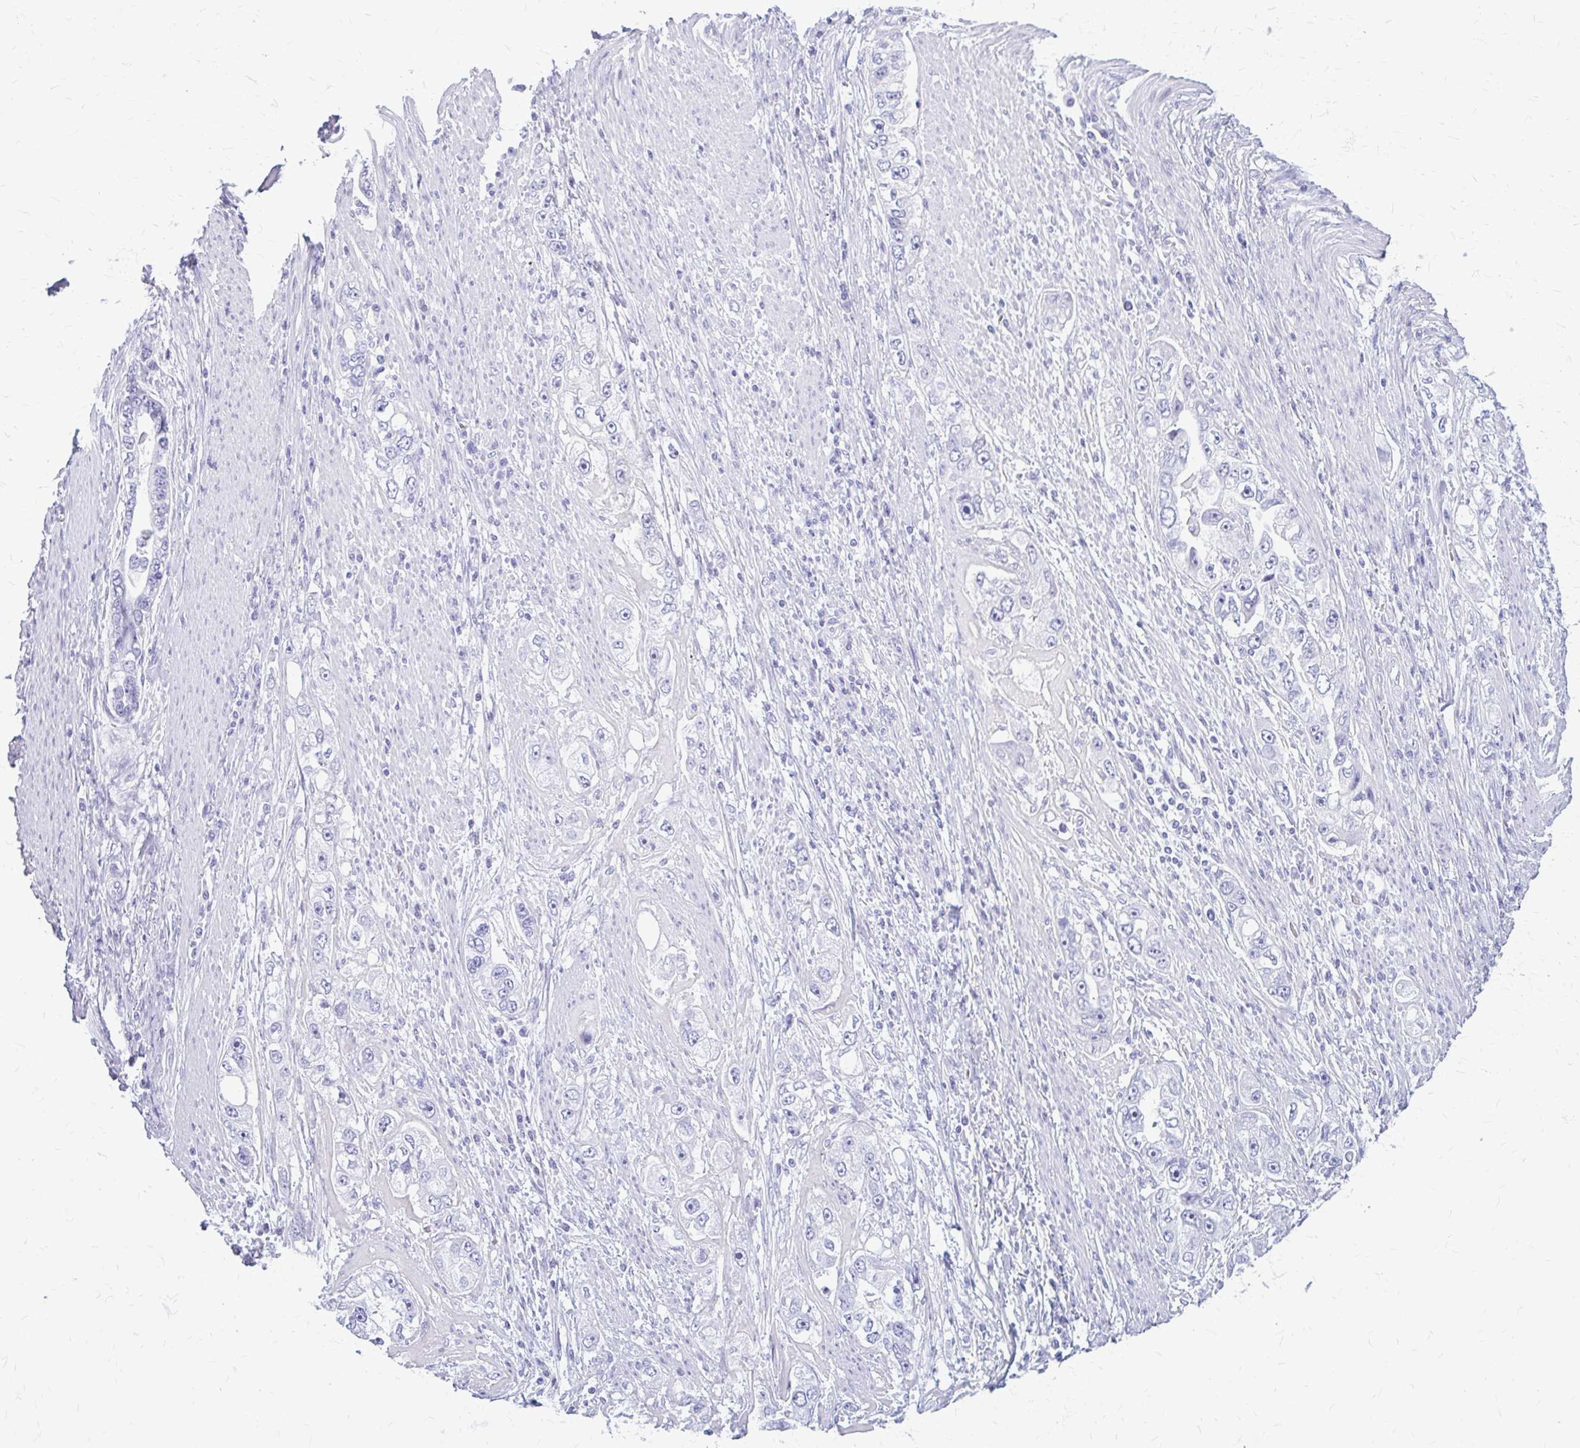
{"staining": {"intensity": "negative", "quantity": "none", "location": "none"}, "tissue": "stomach cancer", "cell_type": "Tumor cells", "image_type": "cancer", "snomed": [{"axis": "morphology", "description": "Adenocarcinoma, NOS"}, {"axis": "topography", "description": "Stomach, lower"}], "caption": "A micrograph of stomach cancer stained for a protein displays no brown staining in tumor cells.", "gene": "KLHDC7A", "patient": {"sex": "female", "age": 93}}